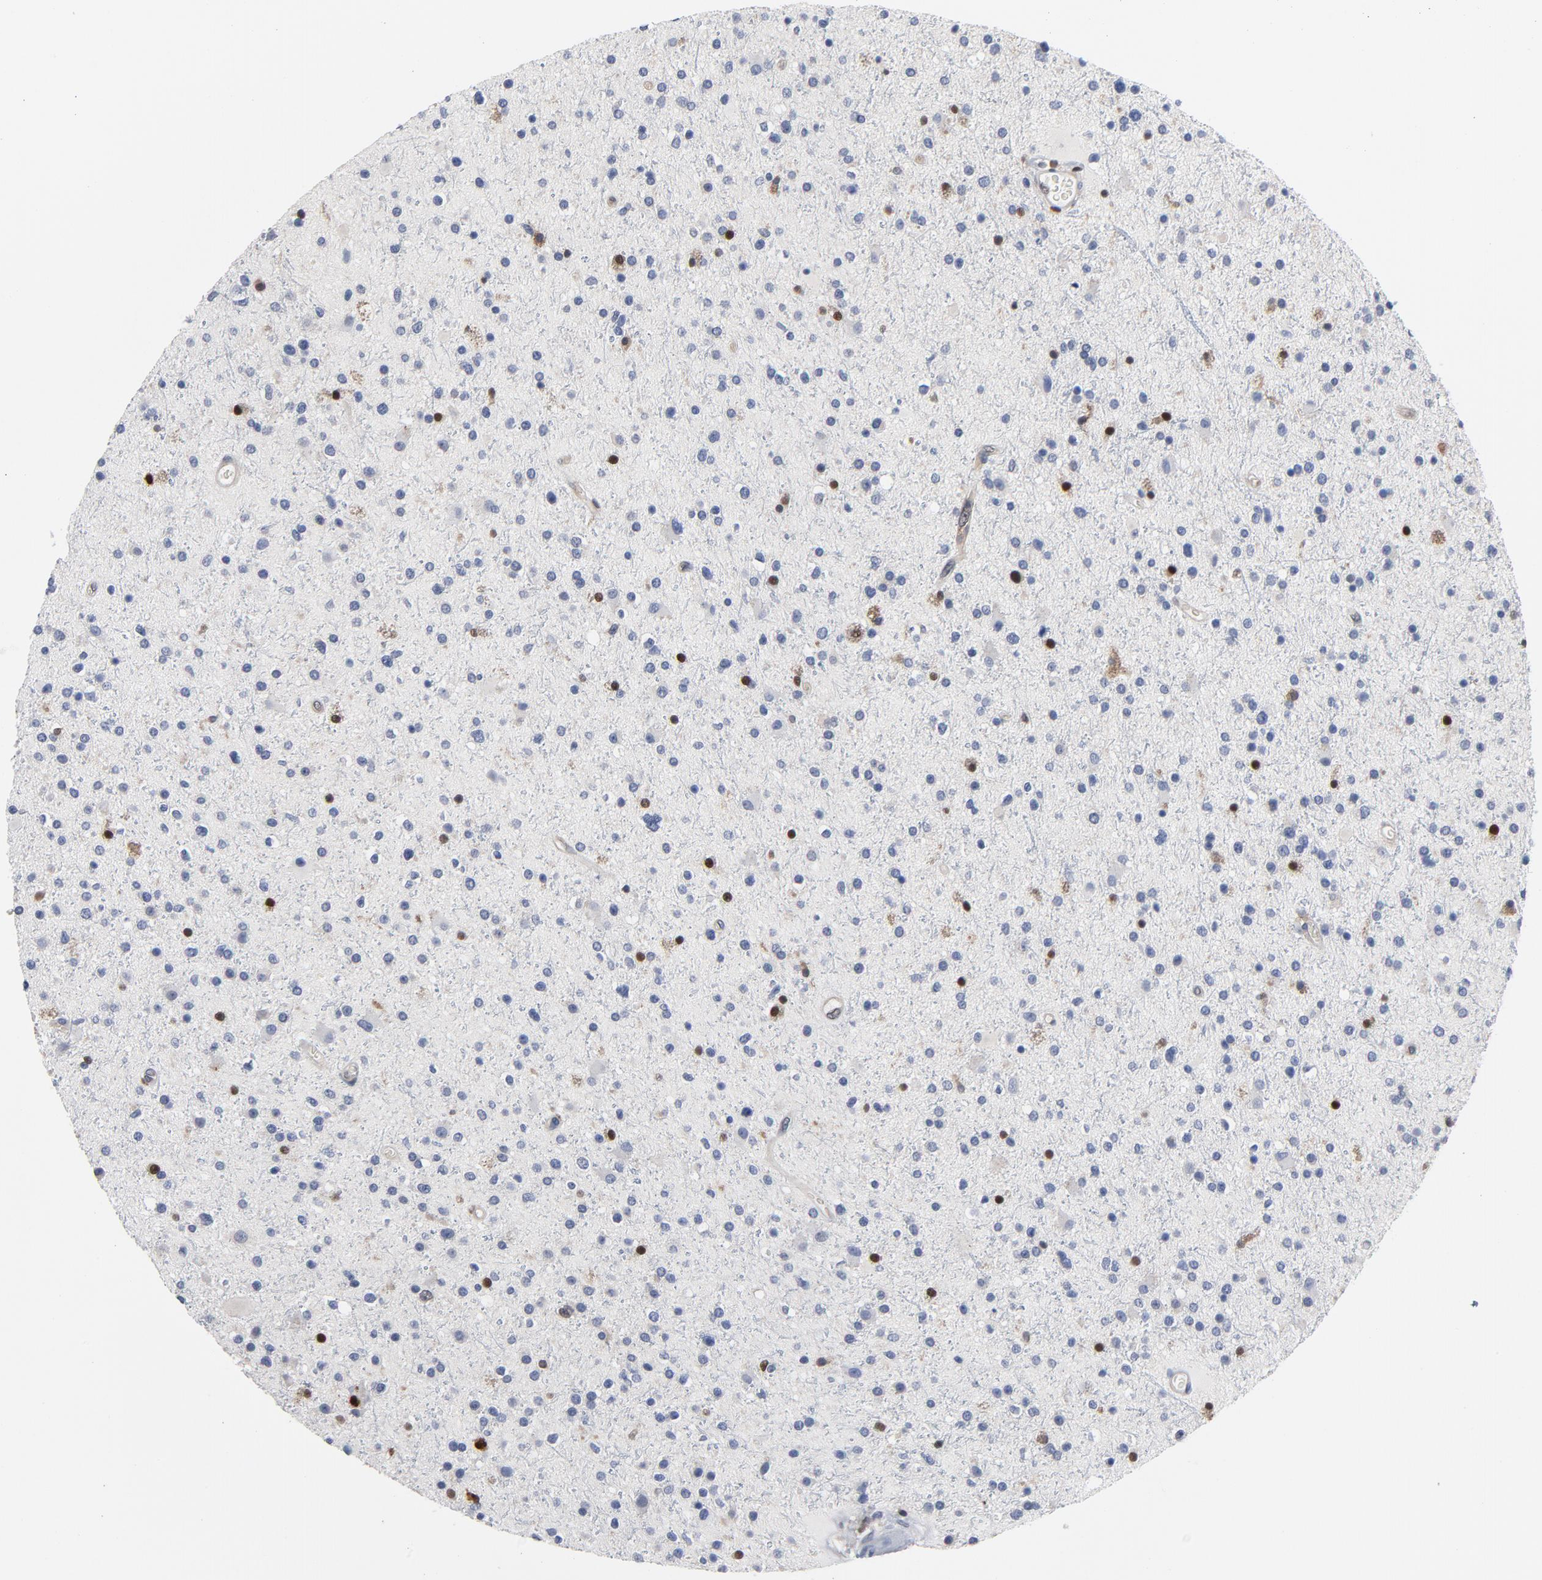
{"staining": {"intensity": "negative", "quantity": "none", "location": "none"}, "tissue": "glioma", "cell_type": "Tumor cells", "image_type": "cancer", "snomed": [{"axis": "morphology", "description": "Glioma, malignant, High grade"}, {"axis": "topography", "description": "Brain"}], "caption": "DAB immunohistochemical staining of human malignant high-grade glioma reveals no significant staining in tumor cells.", "gene": "NFKB1", "patient": {"sex": "male", "age": 33}}